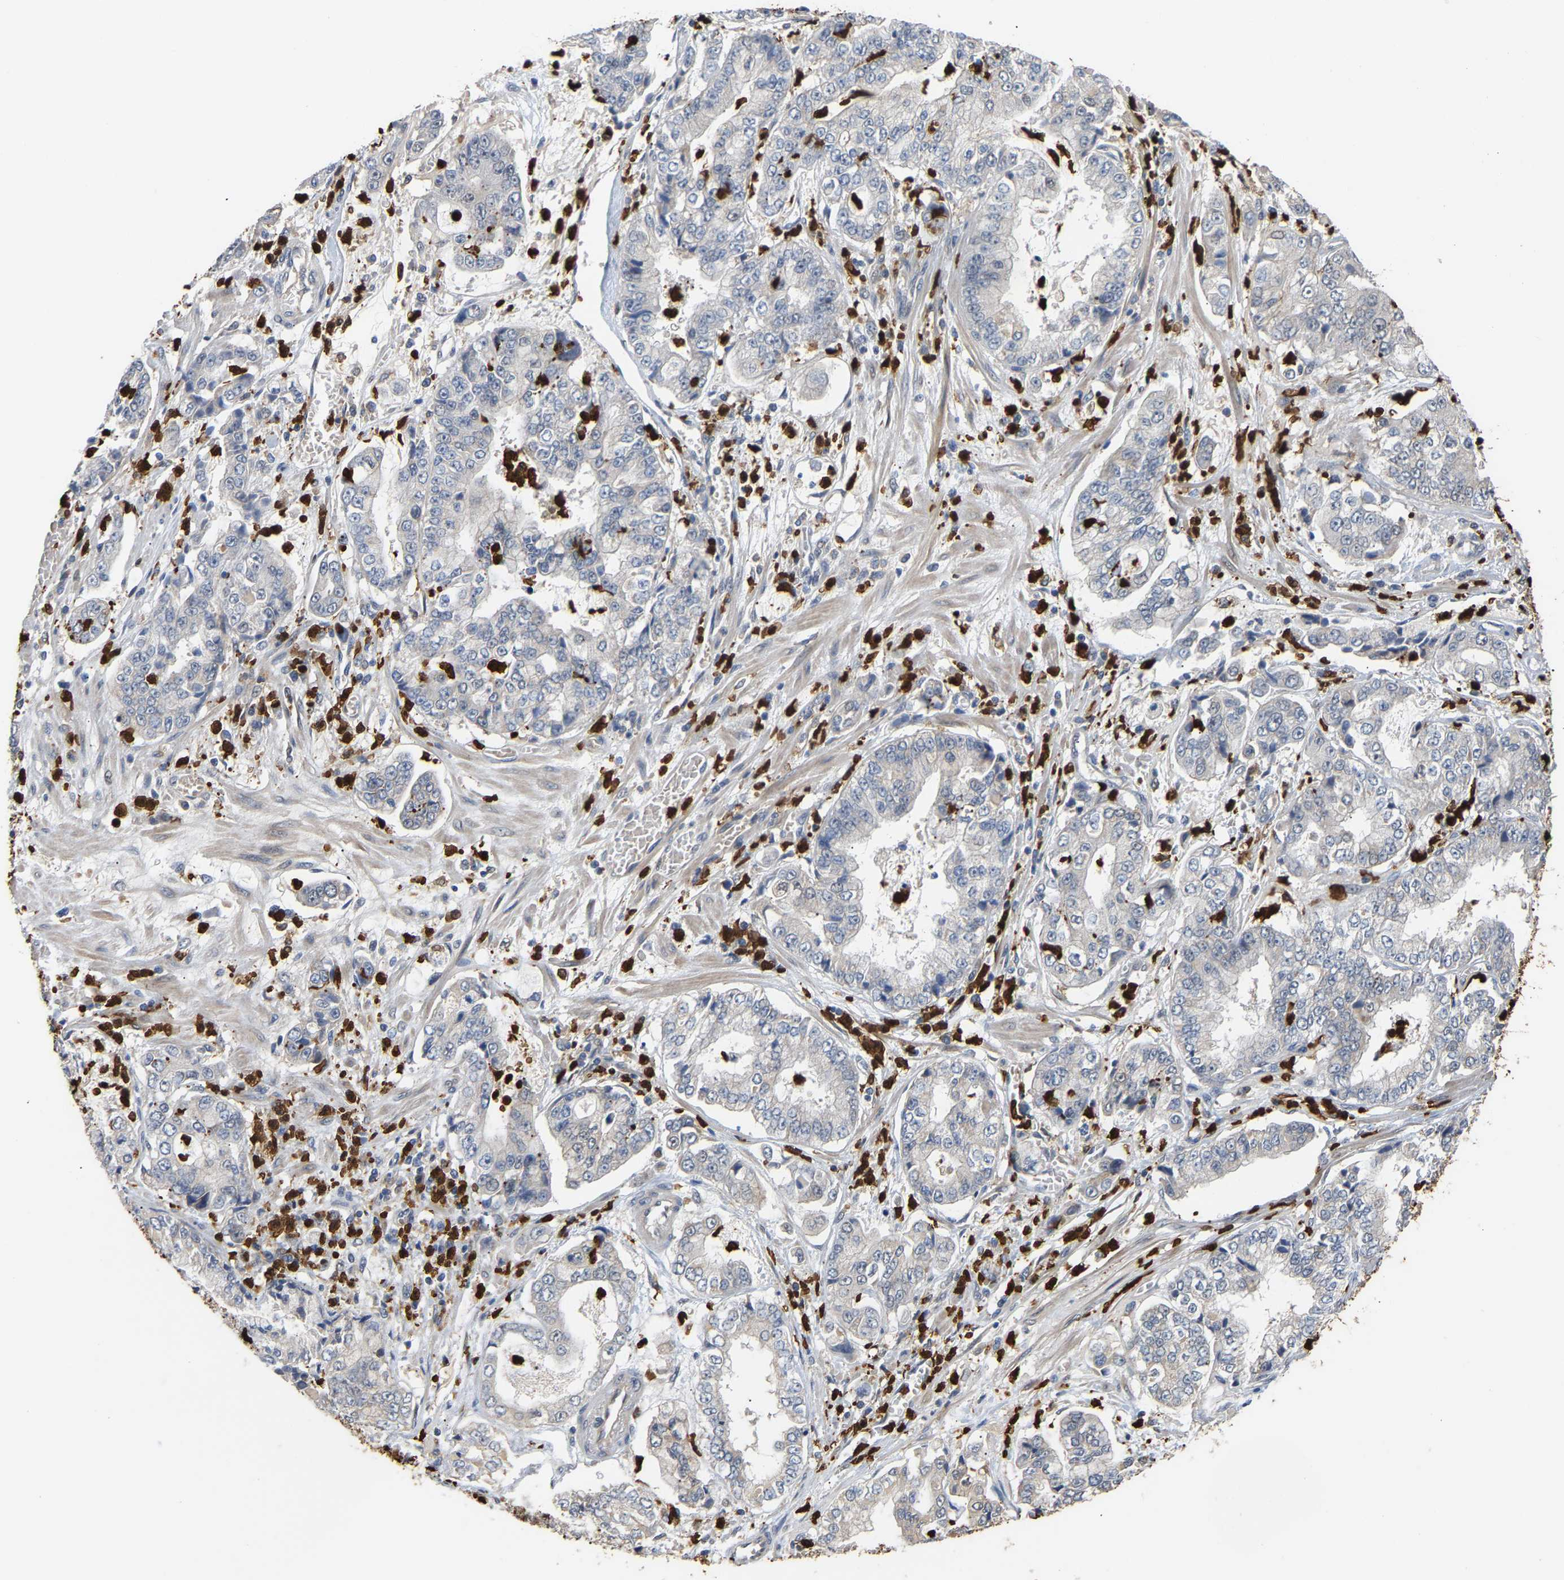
{"staining": {"intensity": "negative", "quantity": "none", "location": "none"}, "tissue": "stomach cancer", "cell_type": "Tumor cells", "image_type": "cancer", "snomed": [{"axis": "morphology", "description": "Adenocarcinoma, NOS"}, {"axis": "topography", "description": "Stomach"}], "caption": "This is an immunohistochemistry histopathology image of adenocarcinoma (stomach). There is no positivity in tumor cells.", "gene": "TDRD7", "patient": {"sex": "male", "age": 76}}